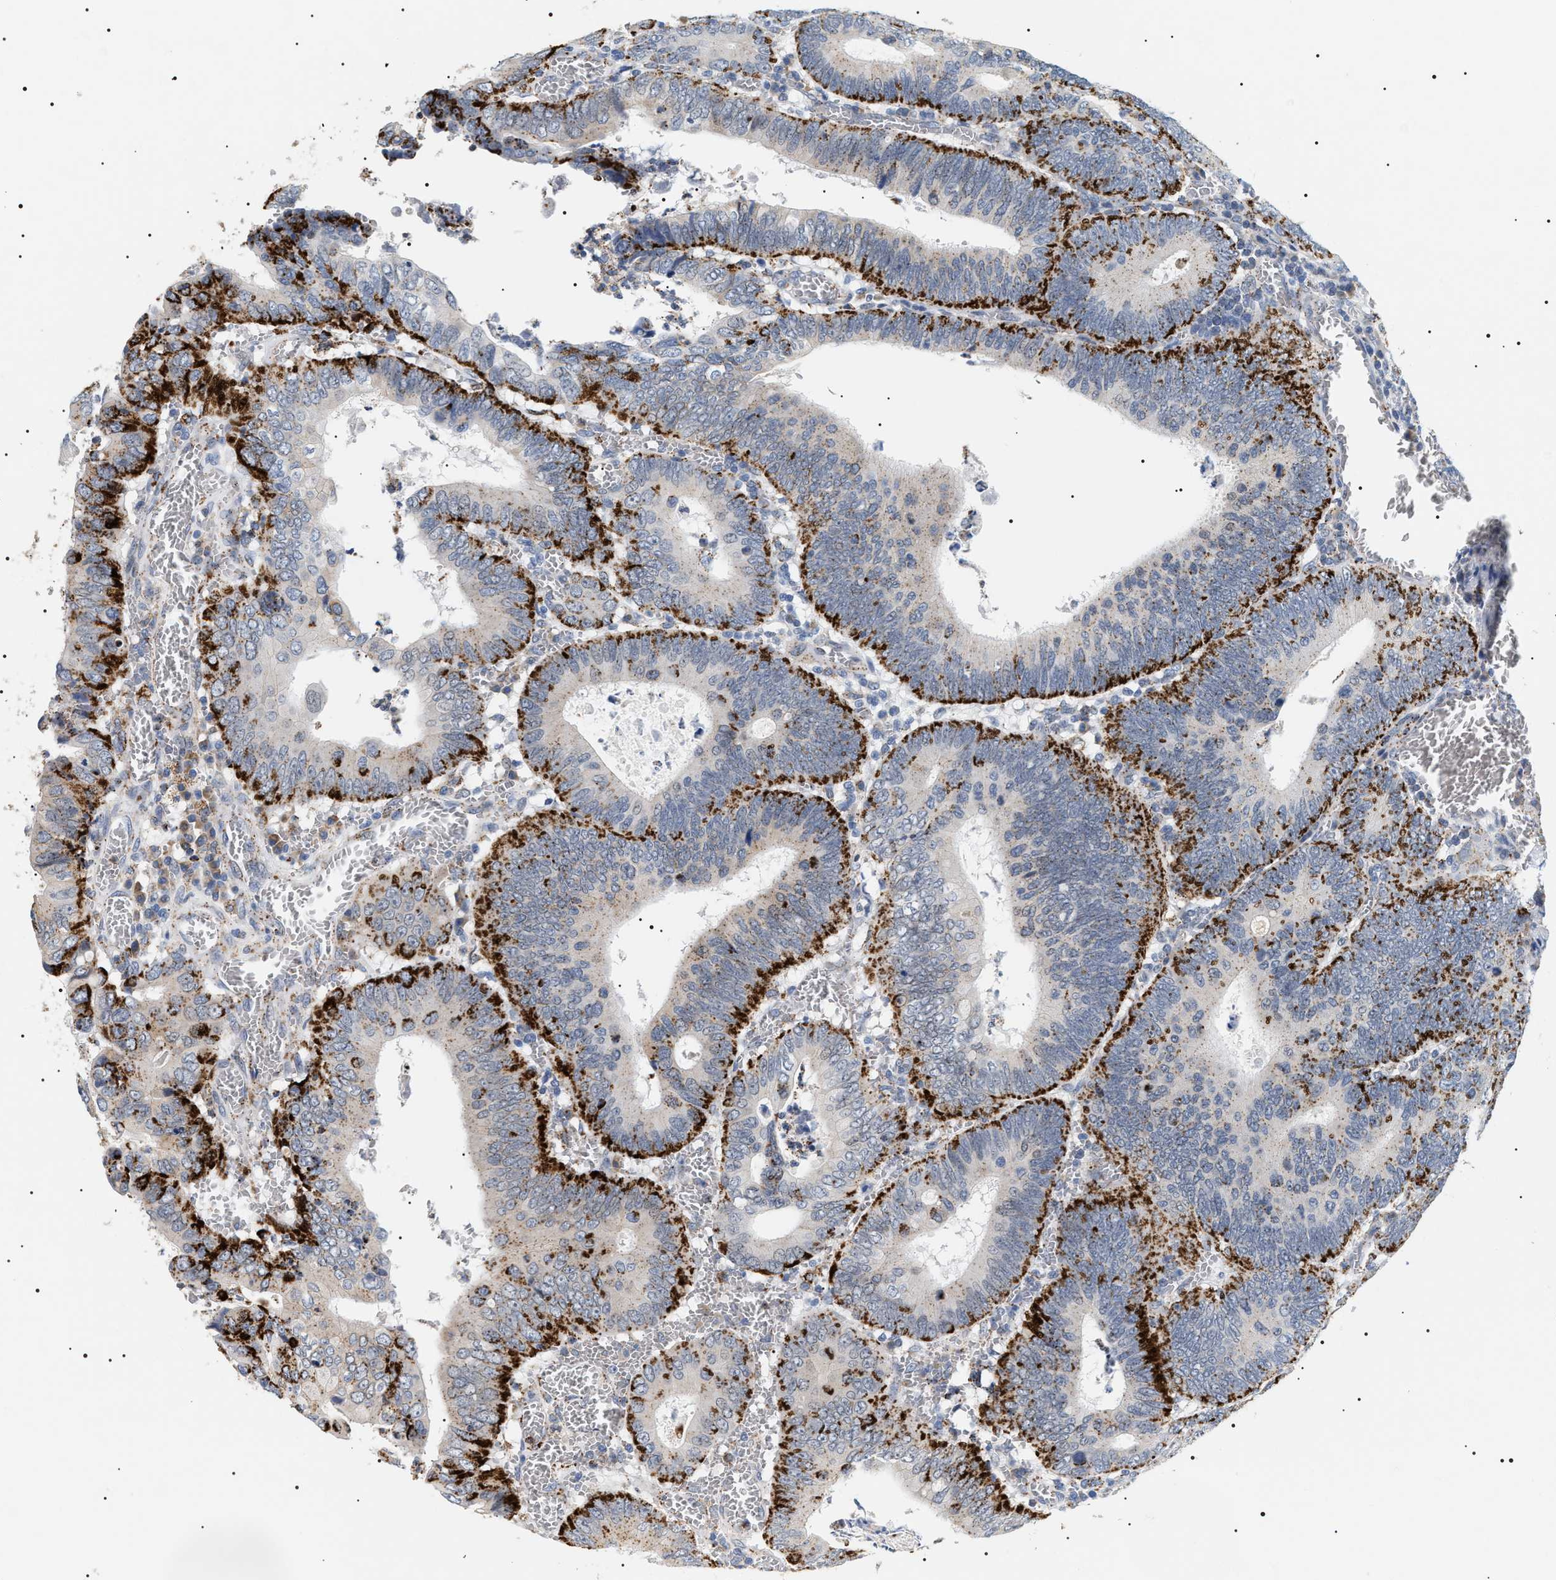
{"staining": {"intensity": "strong", "quantity": ">75%", "location": "cytoplasmic/membranous"}, "tissue": "colorectal cancer", "cell_type": "Tumor cells", "image_type": "cancer", "snomed": [{"axis": "morphology", "description": "Inflammation, NOS"}, {"axis": "morphology", "description": "Adenocarcinoma, NOS"}, {"axis": "topography", "description": "Colon"}], "caption": "Protein expression analysis of human adenocarcinoma (colorectal) reveals strong cytoplasmic/membranous positivity in approximately >75% of tumor cells.", "gene": "HSD17B11", "patient": {"sex": "male", "age": 72}}